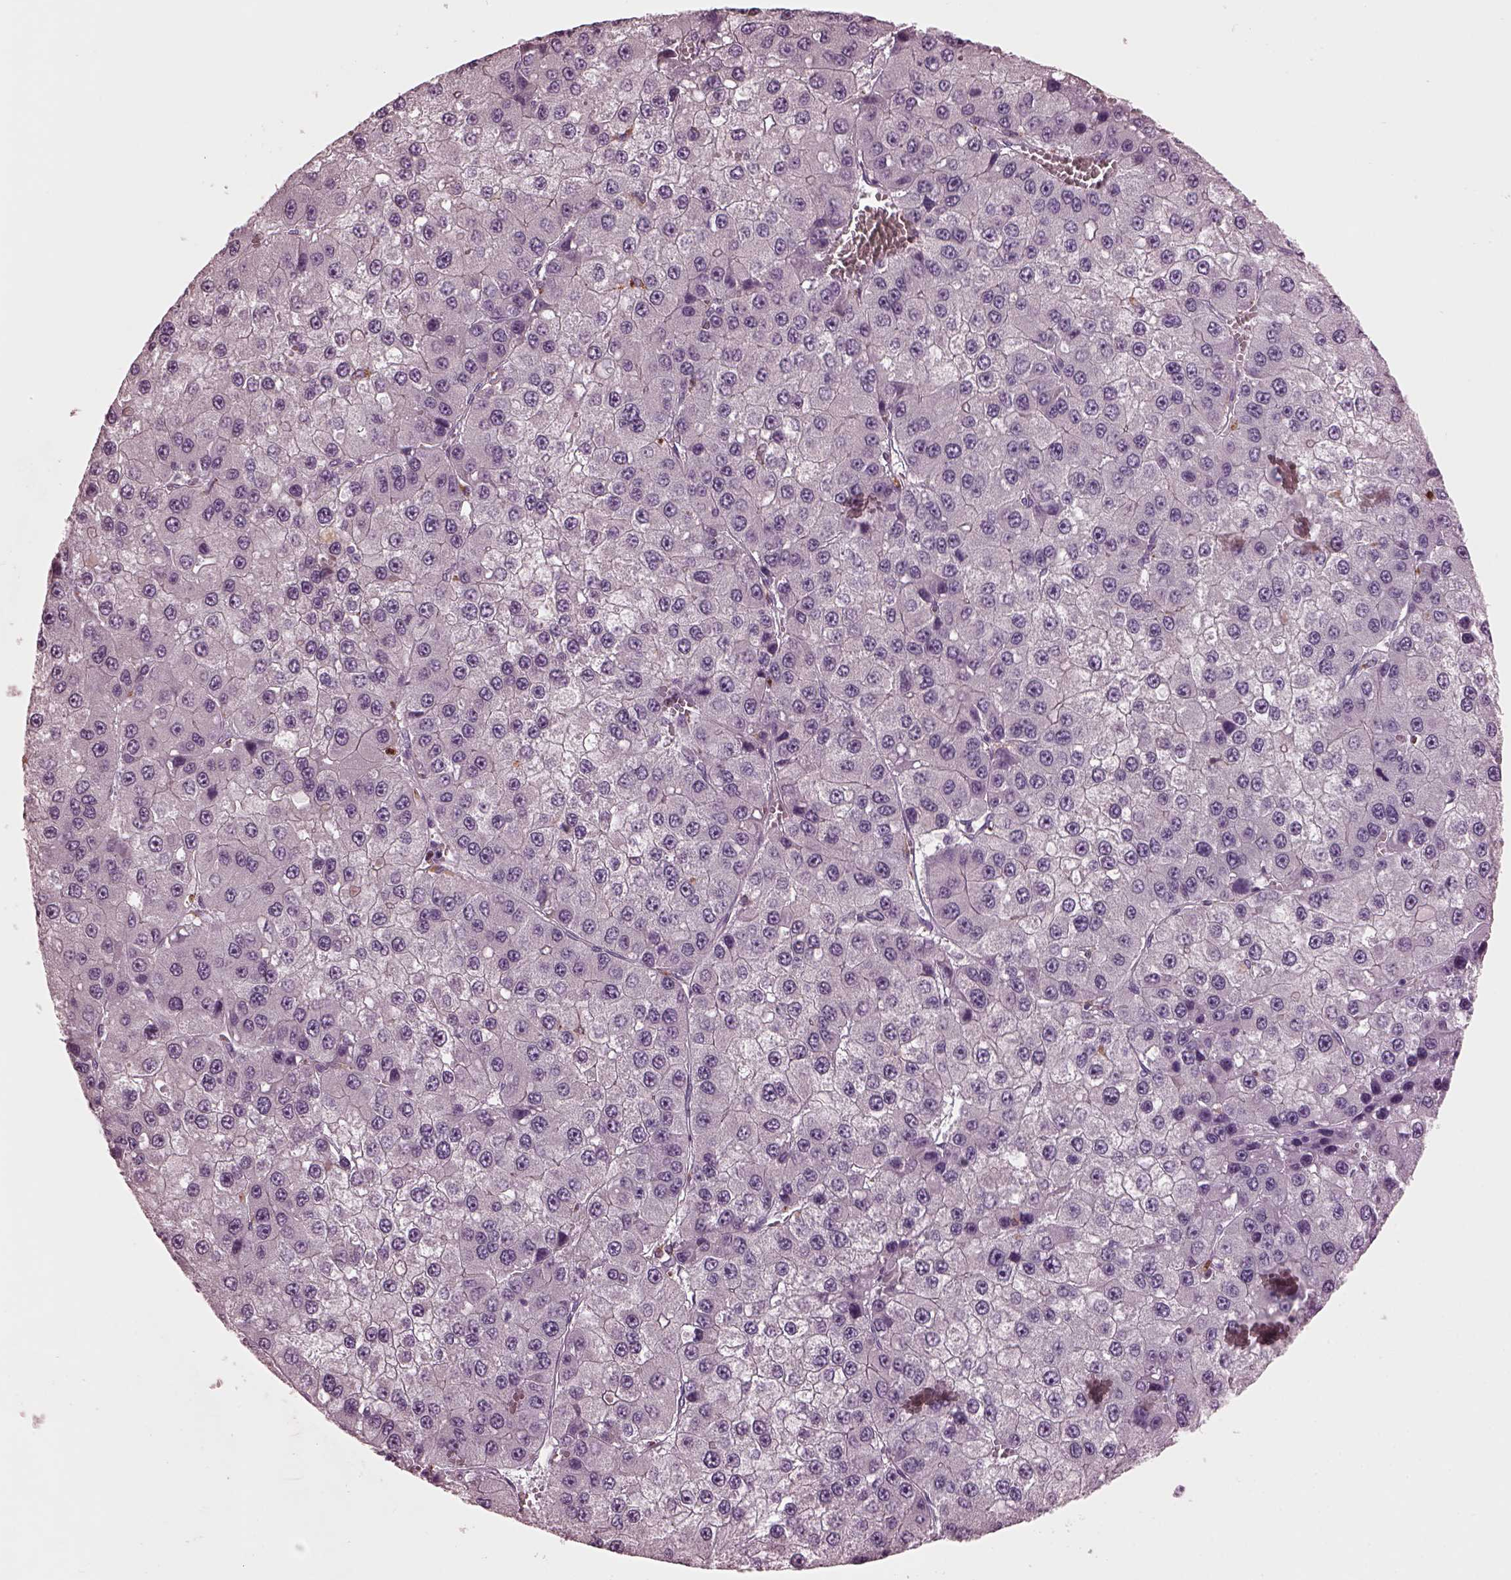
{"staining": {"intensity": "negative", "quantity": "none", "location": "none"}, "tissue": "liver cancer", "cell_type": "Tumor cells", "image_type": "cancer", "snomed": [{"axis": "morphology", "description": "Carcinoma, Hepatocellular, NOS"}, {"axis": "topography", "description": "Liver"}], "caption": "This is an immunohistochemistry image of human liver hepatocellular carcinoma. There is no expression in tumor cells.", "gene": "SLAMF8", "patient": {"sex": "female", "age": 73}}